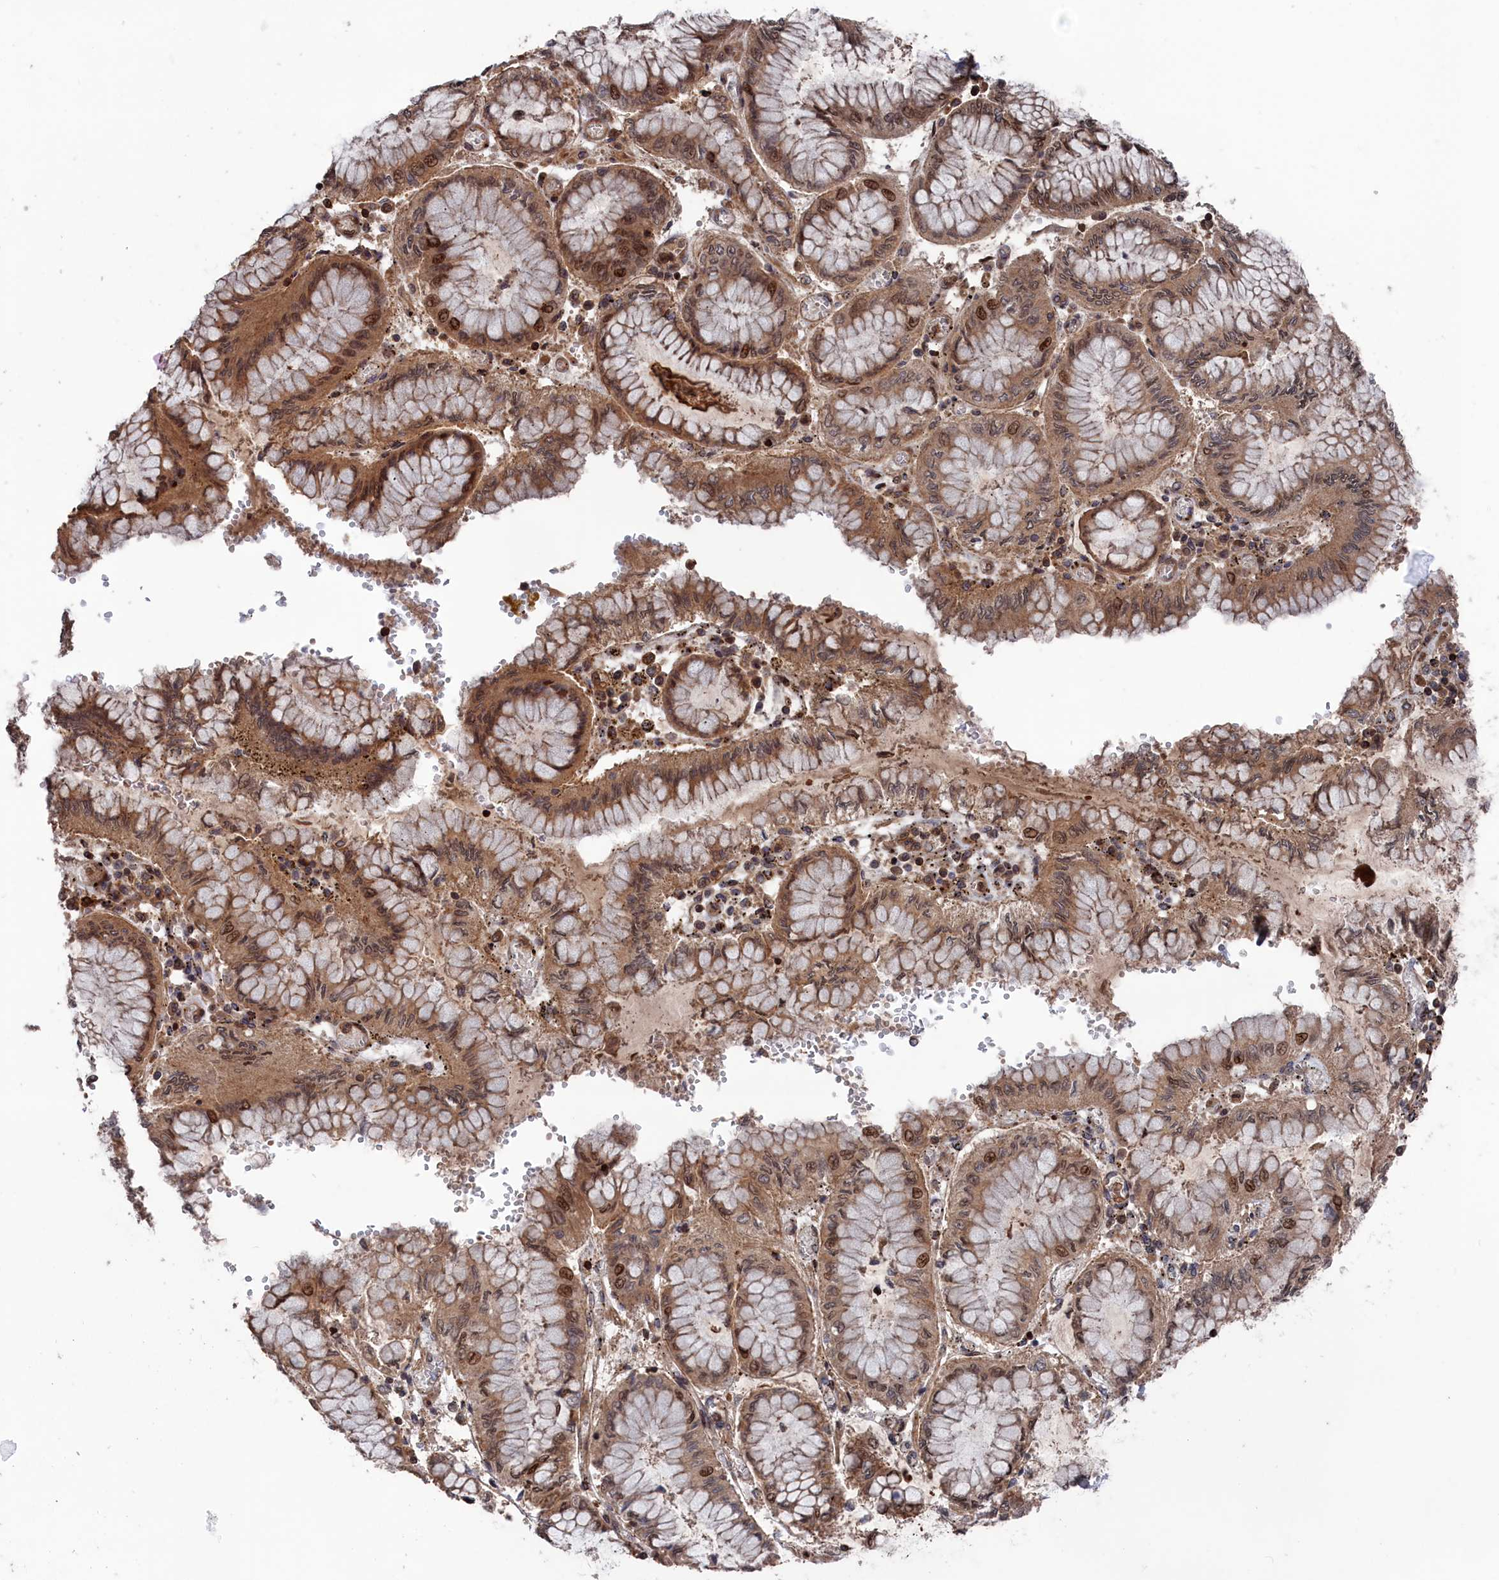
{"staining": {"intensity": "moderate", "quantity": ">75%", "location": "cytoplasmic/membranous,nuclear"}, "tissue": "stomach cancer", "cell_type": "Tumor cells", "image_type": "cancer", "snomed": [{"axis": "morphology", "description": "Adenocarcinoma, NOS"}, {"axis": "topography", "description": "Stomach"}], "caption": "Protein staining by immunohistochemistry exhibits moderate cytoplasmic/membranous and nuclear expression in approximately >75% of tumor cells in stomach cancer (adenocarcinoma). The staining is performed using DAB (3,3'-diaminobenzidine) brown chromogen to label protein expression. The nuclei are counter-stained blue using hematoxylin.", "gene": "PLA2G15", "patient": {"sex": "male", "age": 76}}